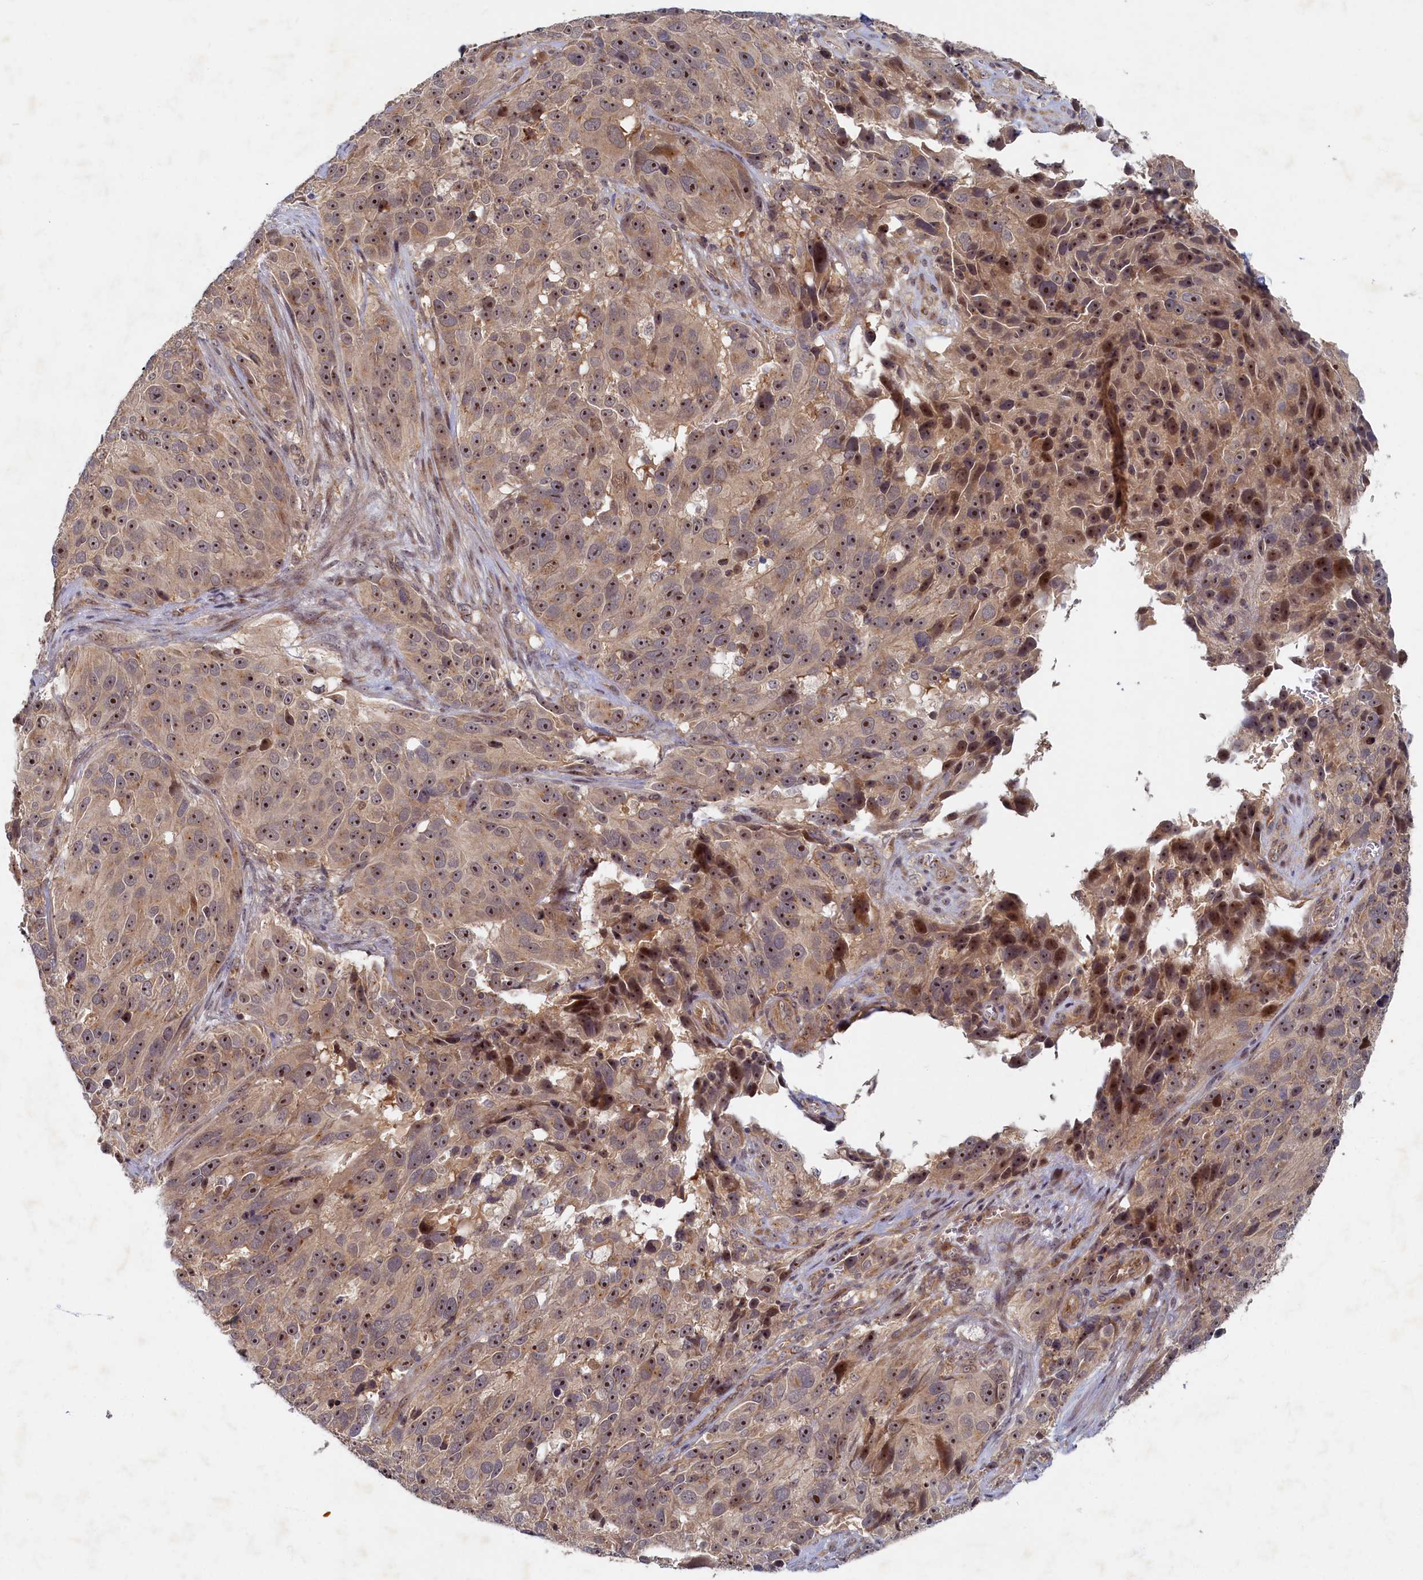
{"staining": {"intensity": "moderate", "quantity": ">75%", "location": "nuclear"}, "tissue": "melanoma", "cell_type": "Tumor cells", "image_type": "cancer", "snomed": [{"axis": "morphology", "description": "Malignant melanoma, NOS"}, {"axis": "topography", "description": "Skin"}], "caption": "A medium amount of moderate nuclear positivity is seen in about >75% of tumor cells in melanoma tissue.", "gene": "CEP20", "patient": {"sex": "male", "age": 84}}